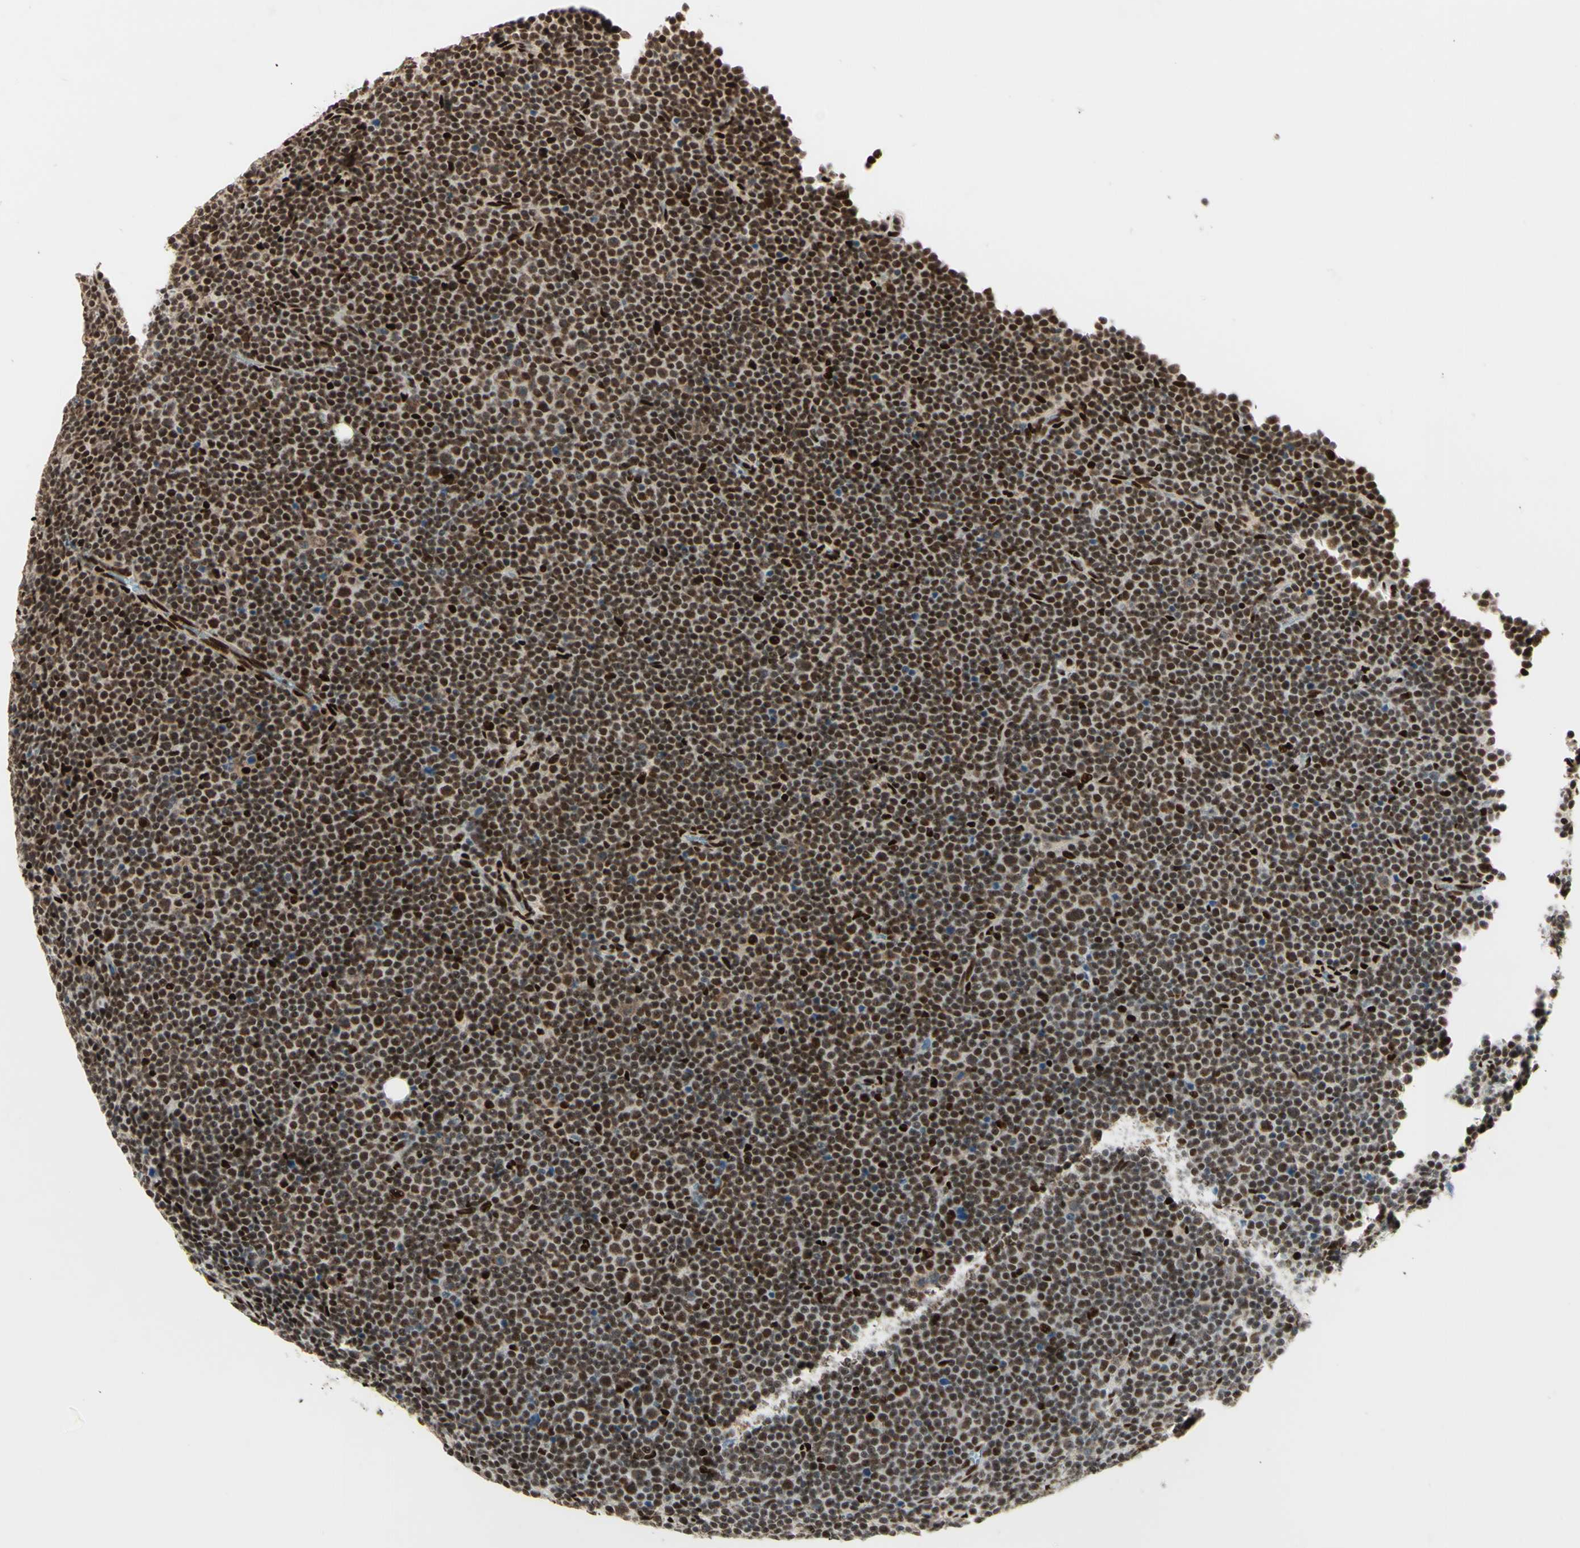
{"staining": {"intensity": "strong", "quantity": ">75%", "location": "nuclear"}, "tissue": "lymphoma", "cell_type": "Tumor cells", "image_type": "cancer", "snomed": [{"axis": "morphology", "description": "Malignant lymphoma, non-Hodgkin's type, Low grade"}, {"axis": "topography", "description": "Lymph node"}], "caption": "Lymphoma stained with DAB (3,3'-diaminobenzidine) IHC reveals high levels of strong nuclear expression in approximately >75% of tumor cells. Nuclei are stained in blue.", "gene": "NR3C1", "patient": {"sex": "female", "age": 67}}